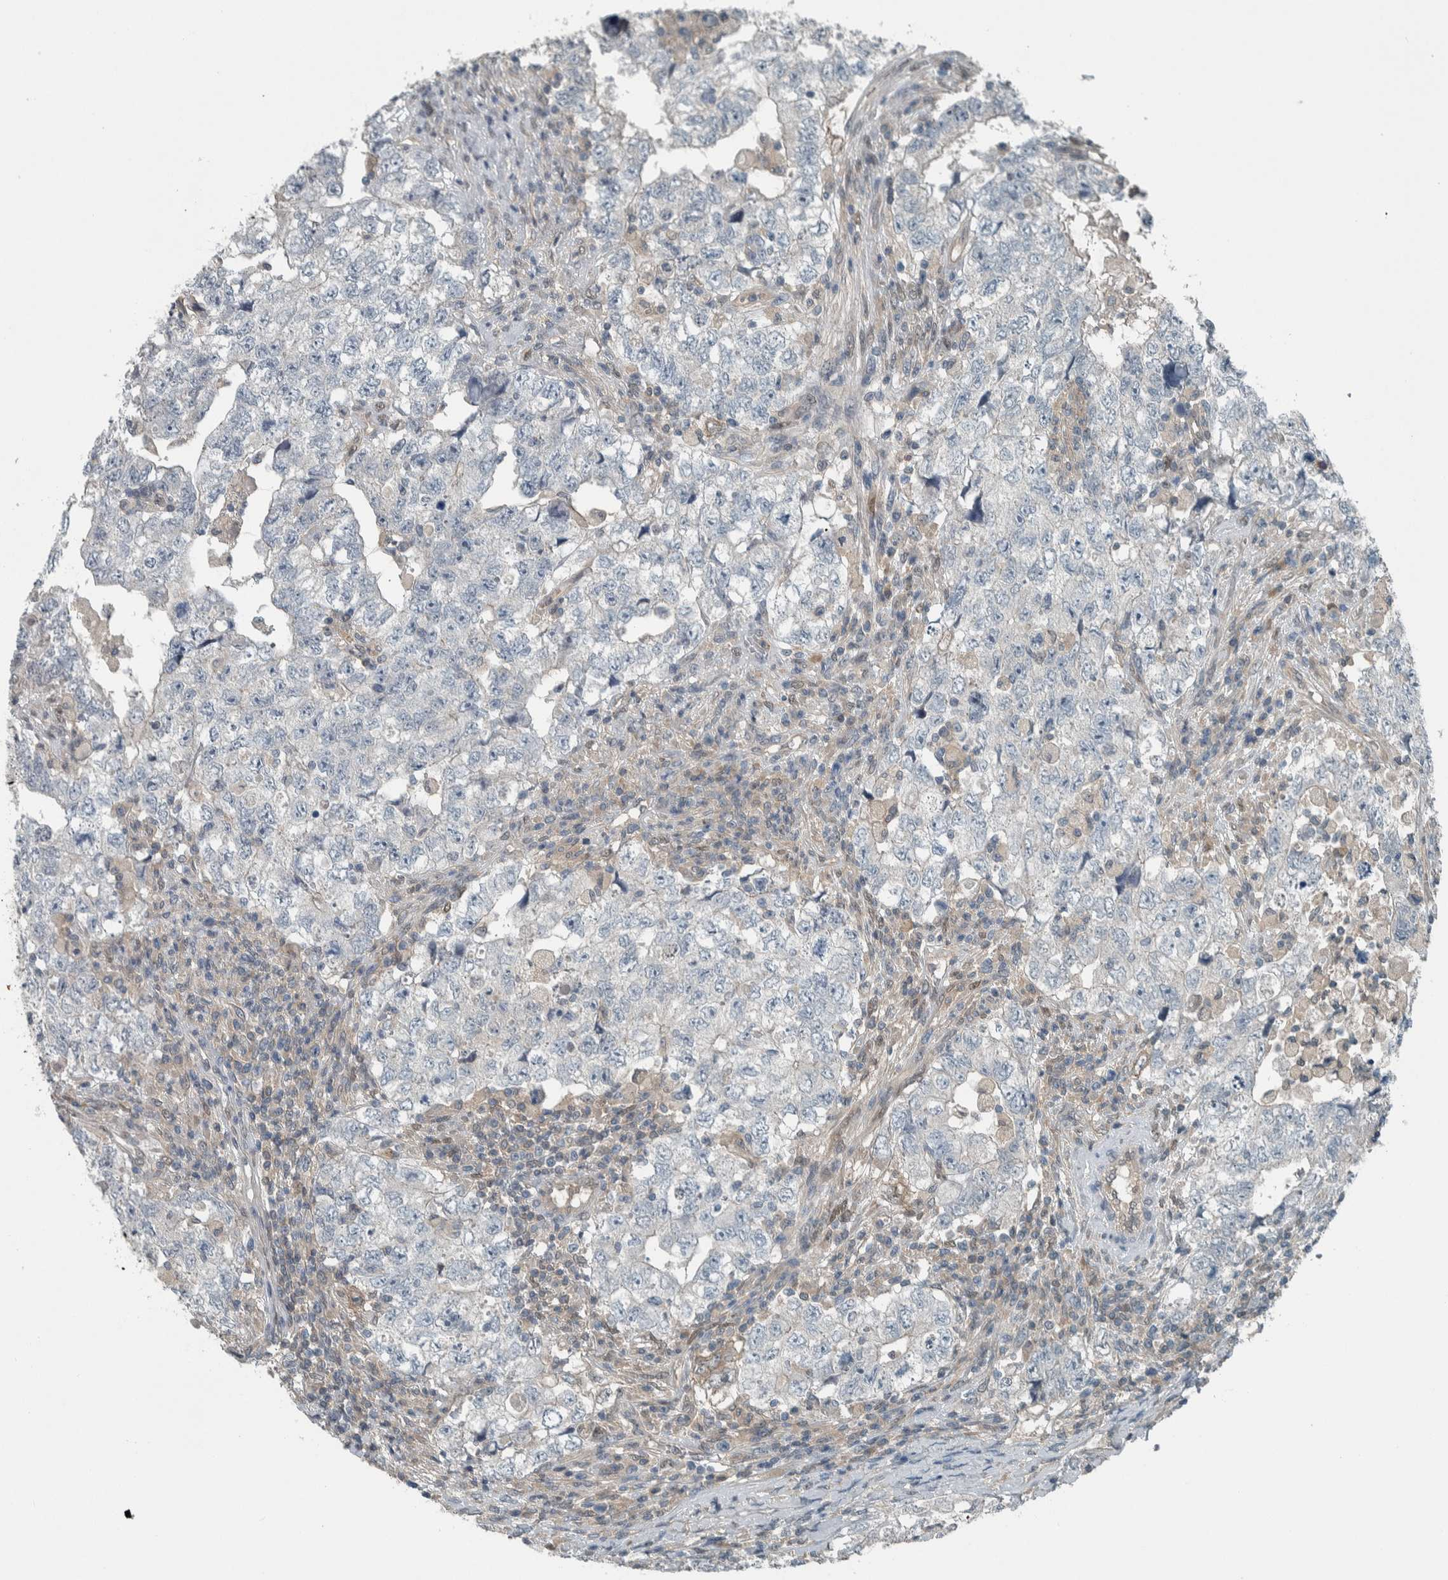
{"staining": {"intensity": "negative", "quantity": "none", "location": "none"}, "tissue": "testis cancer", "cell_type": "Tumor cells", "image_type": "cancer", "snomed": [{"axis": "morphology", "description": "Carcinoma, Embryonal, NOS"}, {"axis": "topography", "description": "Testis"}], "caption": "A photomicrograph of human embryonal carcinoma (testis) is negative for staining in tumor cells.", "gene": "ALAD", "patient": {"sex": "male", "age": 36}}